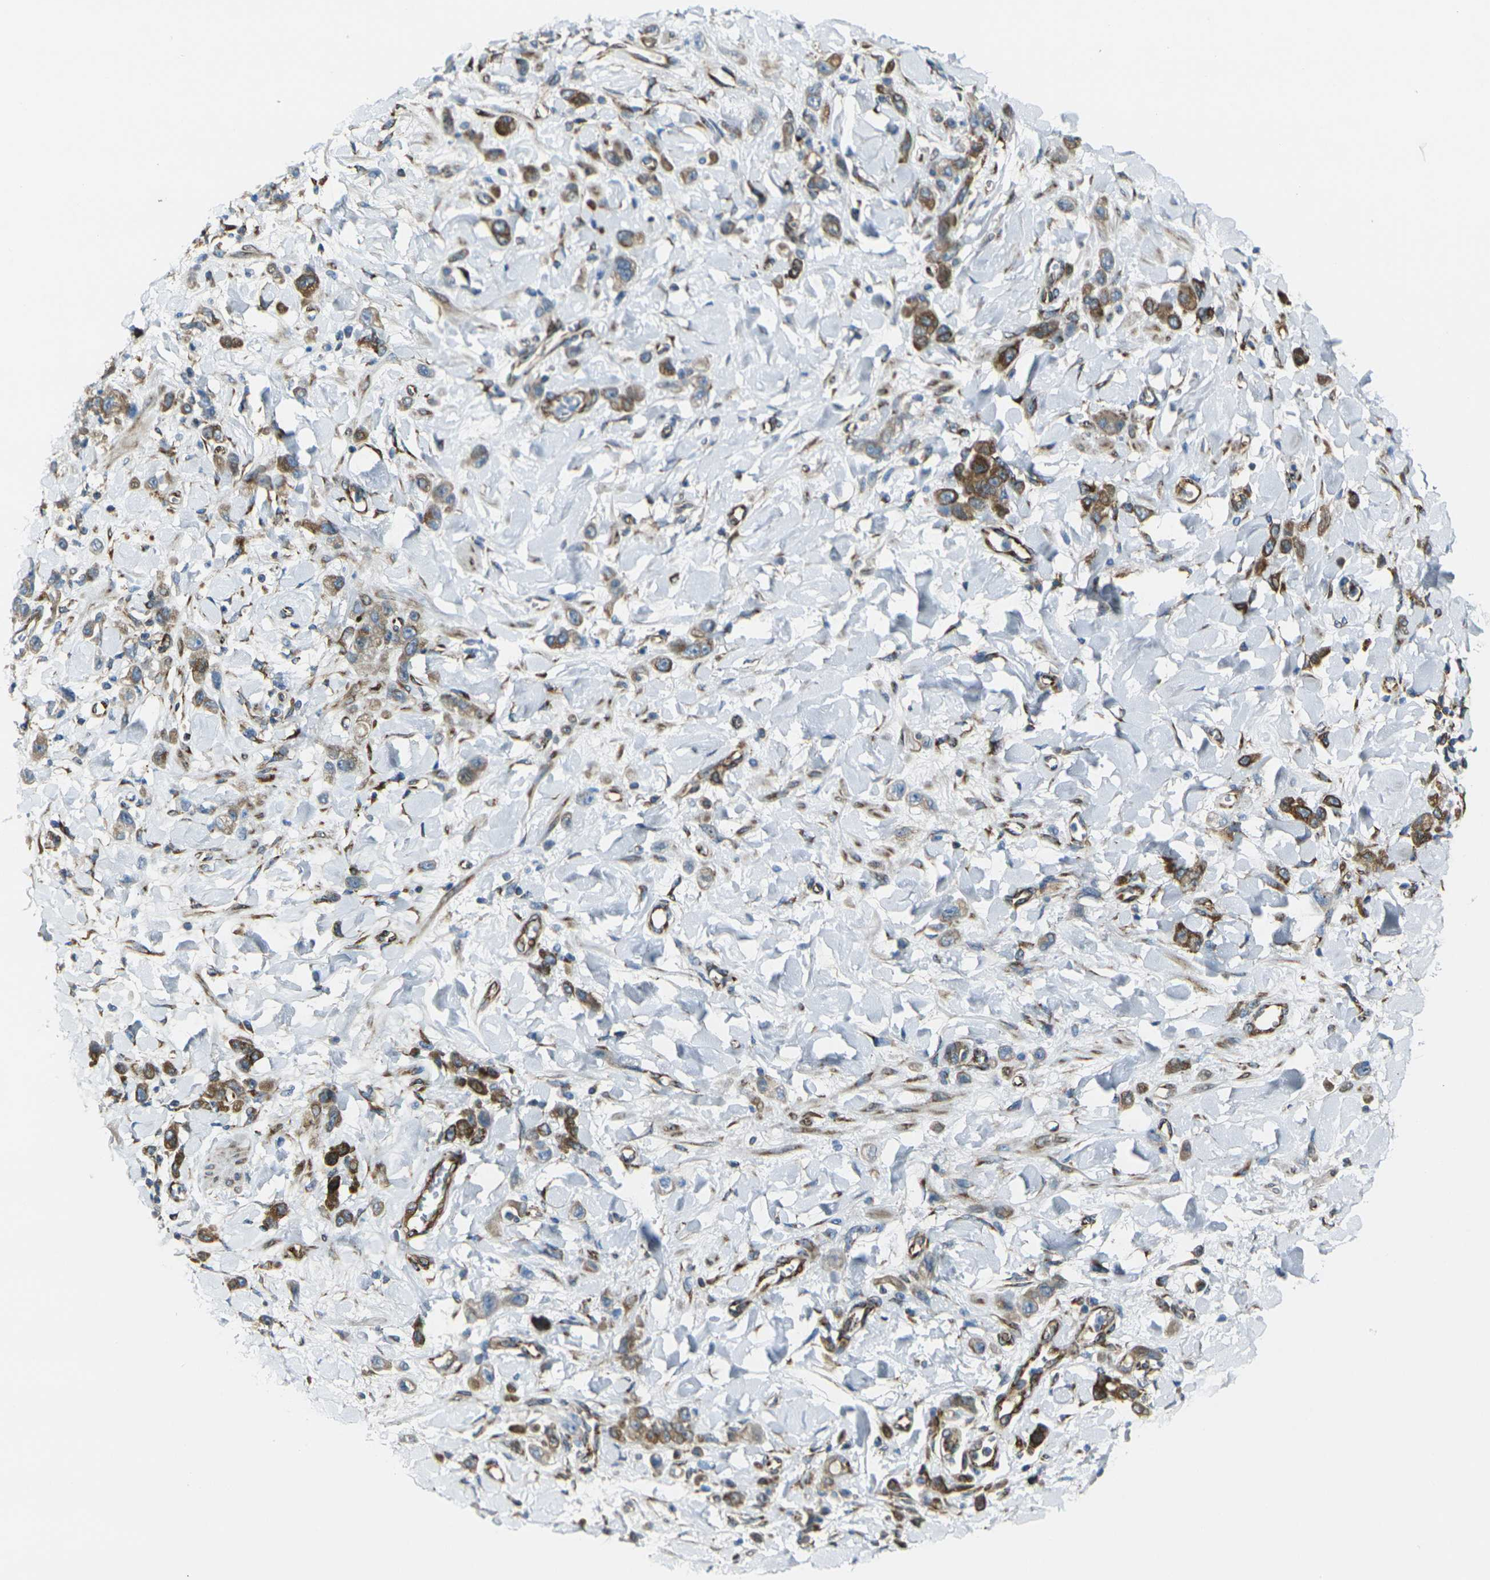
{"staining": {"intensity": "moderate", "quantity": ">75%", "location": "cytoplasmic/membranous"}, "tissue": "stomach cancer", "cell_type": "Tumor cells", "image_type": "cancer", "snomed": [{"axis": "morphology", "description": "Normal tissue, NOS"}, {"axis": "morphology", "description": "Adenocarcinoma, NOS"}, {"axis": "topography", "description": "Stomach"}], "caption": "Human stomach adenocarcinoma stained for a protein (brown) shows moderate cytoplasmic/membranous positive expression in about >75% of tumor cells.", "gene": "CELSR2", "patient": {"sex": "male", "age": 82}}